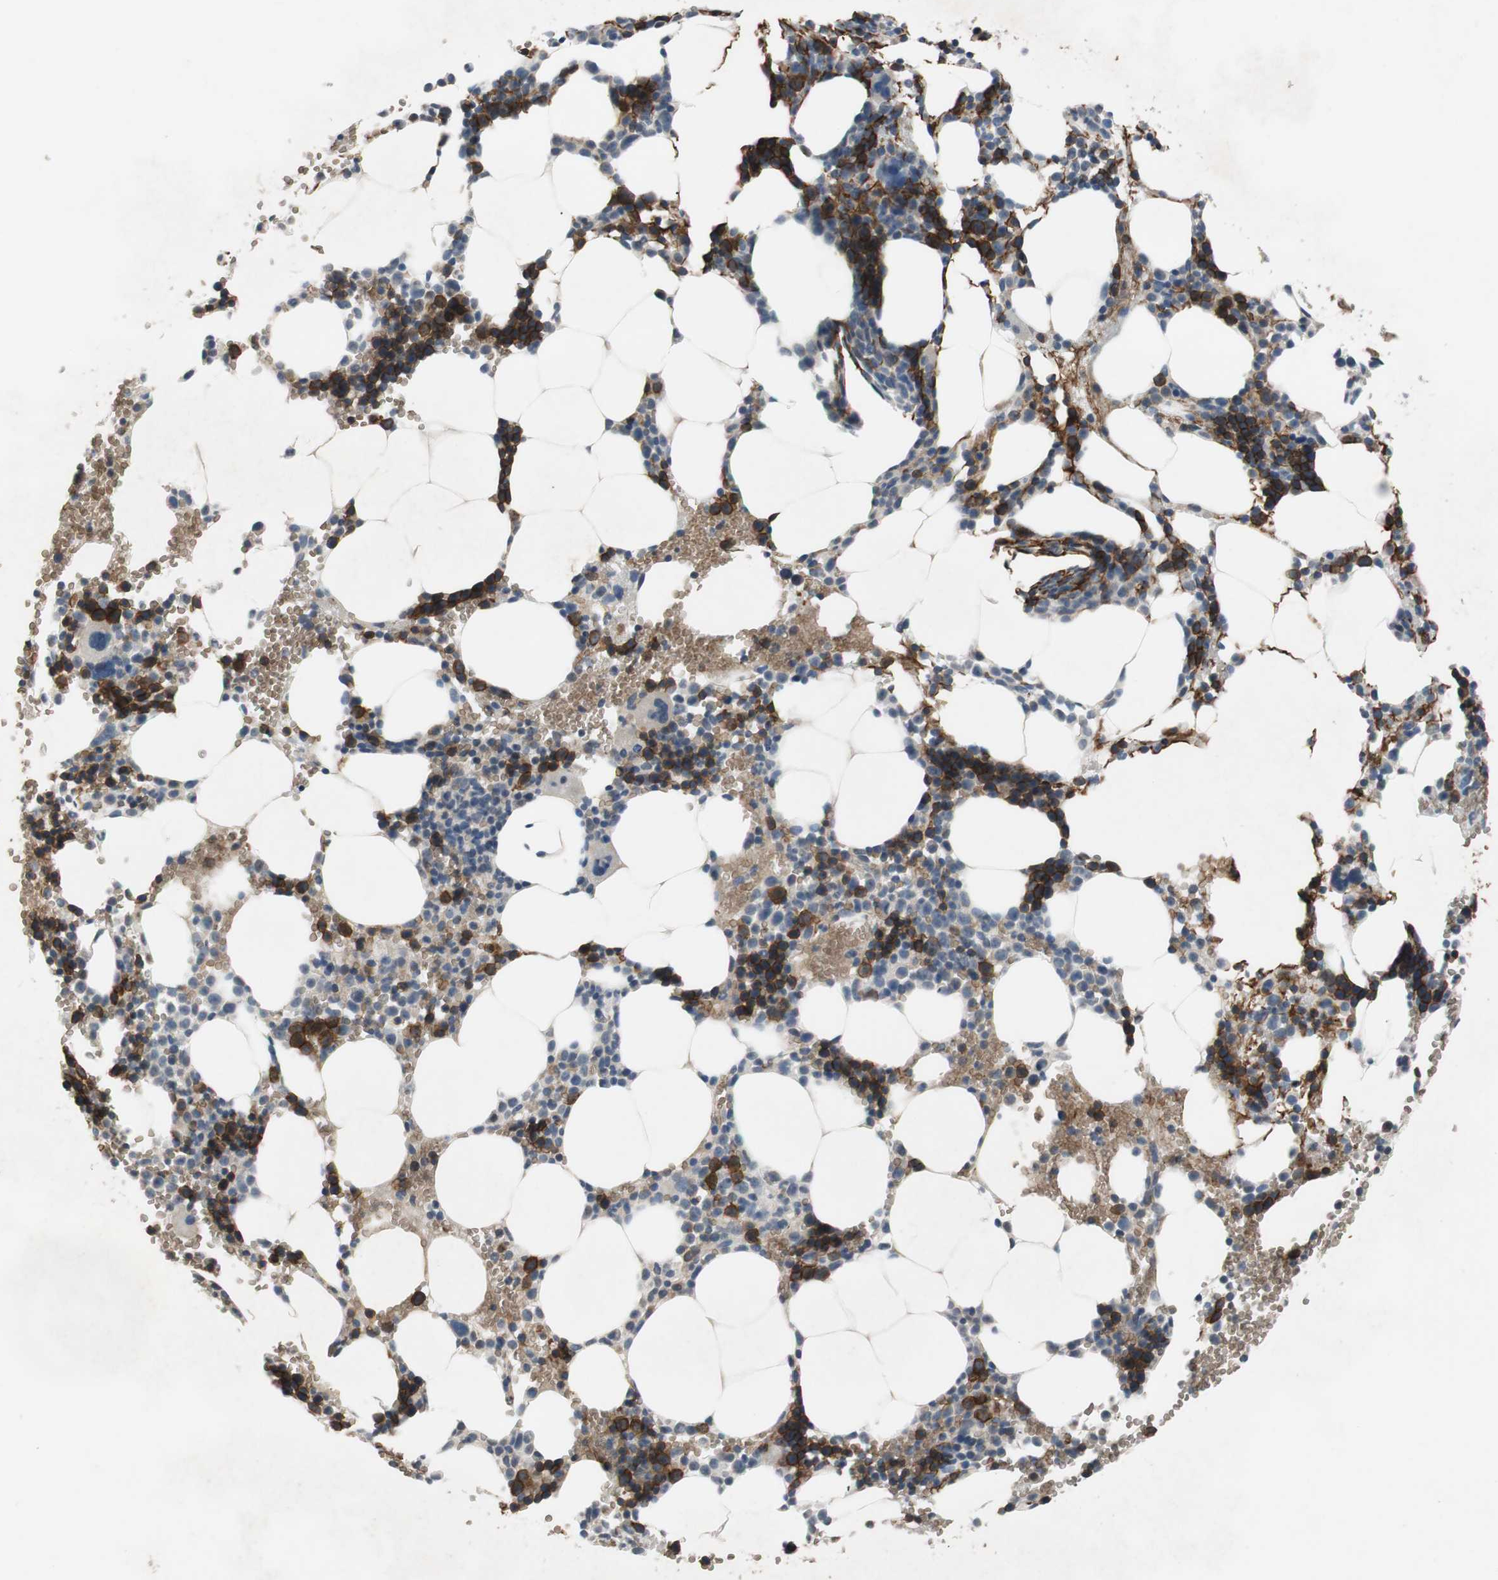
{"staining": {"intensity": "strong", "quantity": "25%-75%", "location": "cytoplasmic/membranous"}, "tissue": "bone marrow", "cell_type": "Hematopoietic cells", "image_type": "normal", "snomed": [{"axis": "morphology", "description": "Normal tissue, NOS"}, {"axis": "morphology", "description": "Inflammation, NOS"}, {"axis": "topography", "description": "Bone marrow"}], "caption": "A high-resolution image shows immunohistochemistry (IHC) staining of normal bone marrow, which exhibits strong cytoplasmic/membranous positivity in about 25%-75% of hematopoietic cells.", "gene": "ADD2", "patient": {"sex": "male", "age": 42}}